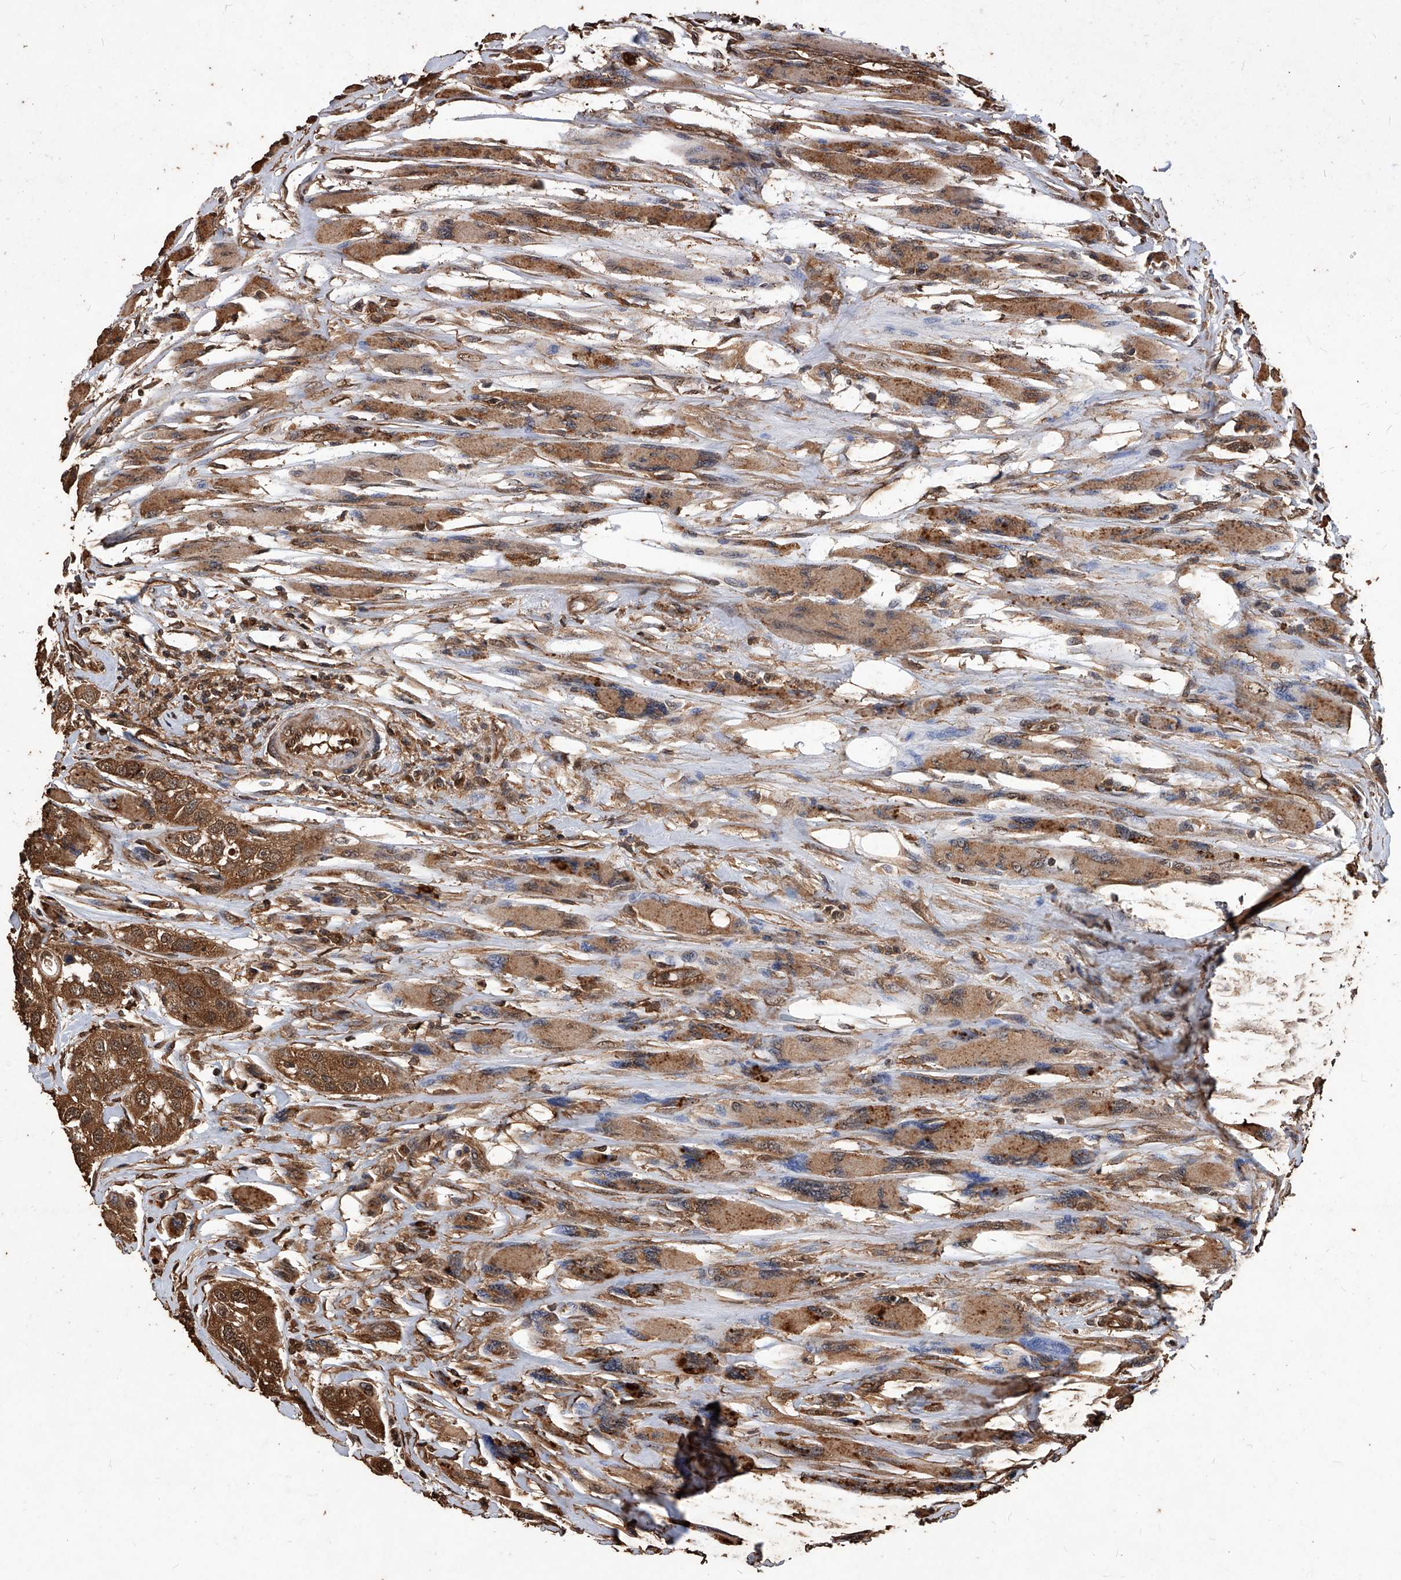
{"staining": {"intensity": "moderate", "quantity": ">75%", "location": "cytoplasmic/membranous"}, "tissue": "head and neck cancer", "cell_type": "Tumor cells", "image_type": "cancer", "snomed": [{"axis": "morphology", "description": "Normal tissue, NOS"}, {"axis": "morphology", "description": "Squamous cell carcinoma, NOS"}, {"axis": "topography", "description": "Skeletal muscle"}, {"axis": "topography", "description": "Head-Neck"}], "caption": "DAB immunohistochemical staining of human head and neck squamous cell carcinoma shows moderate cytoplasmic/membranous protein staining in approximately >75% of tumor cells.", "gene": "UCP2", "patient": {"sex": "male", "age": 51}}